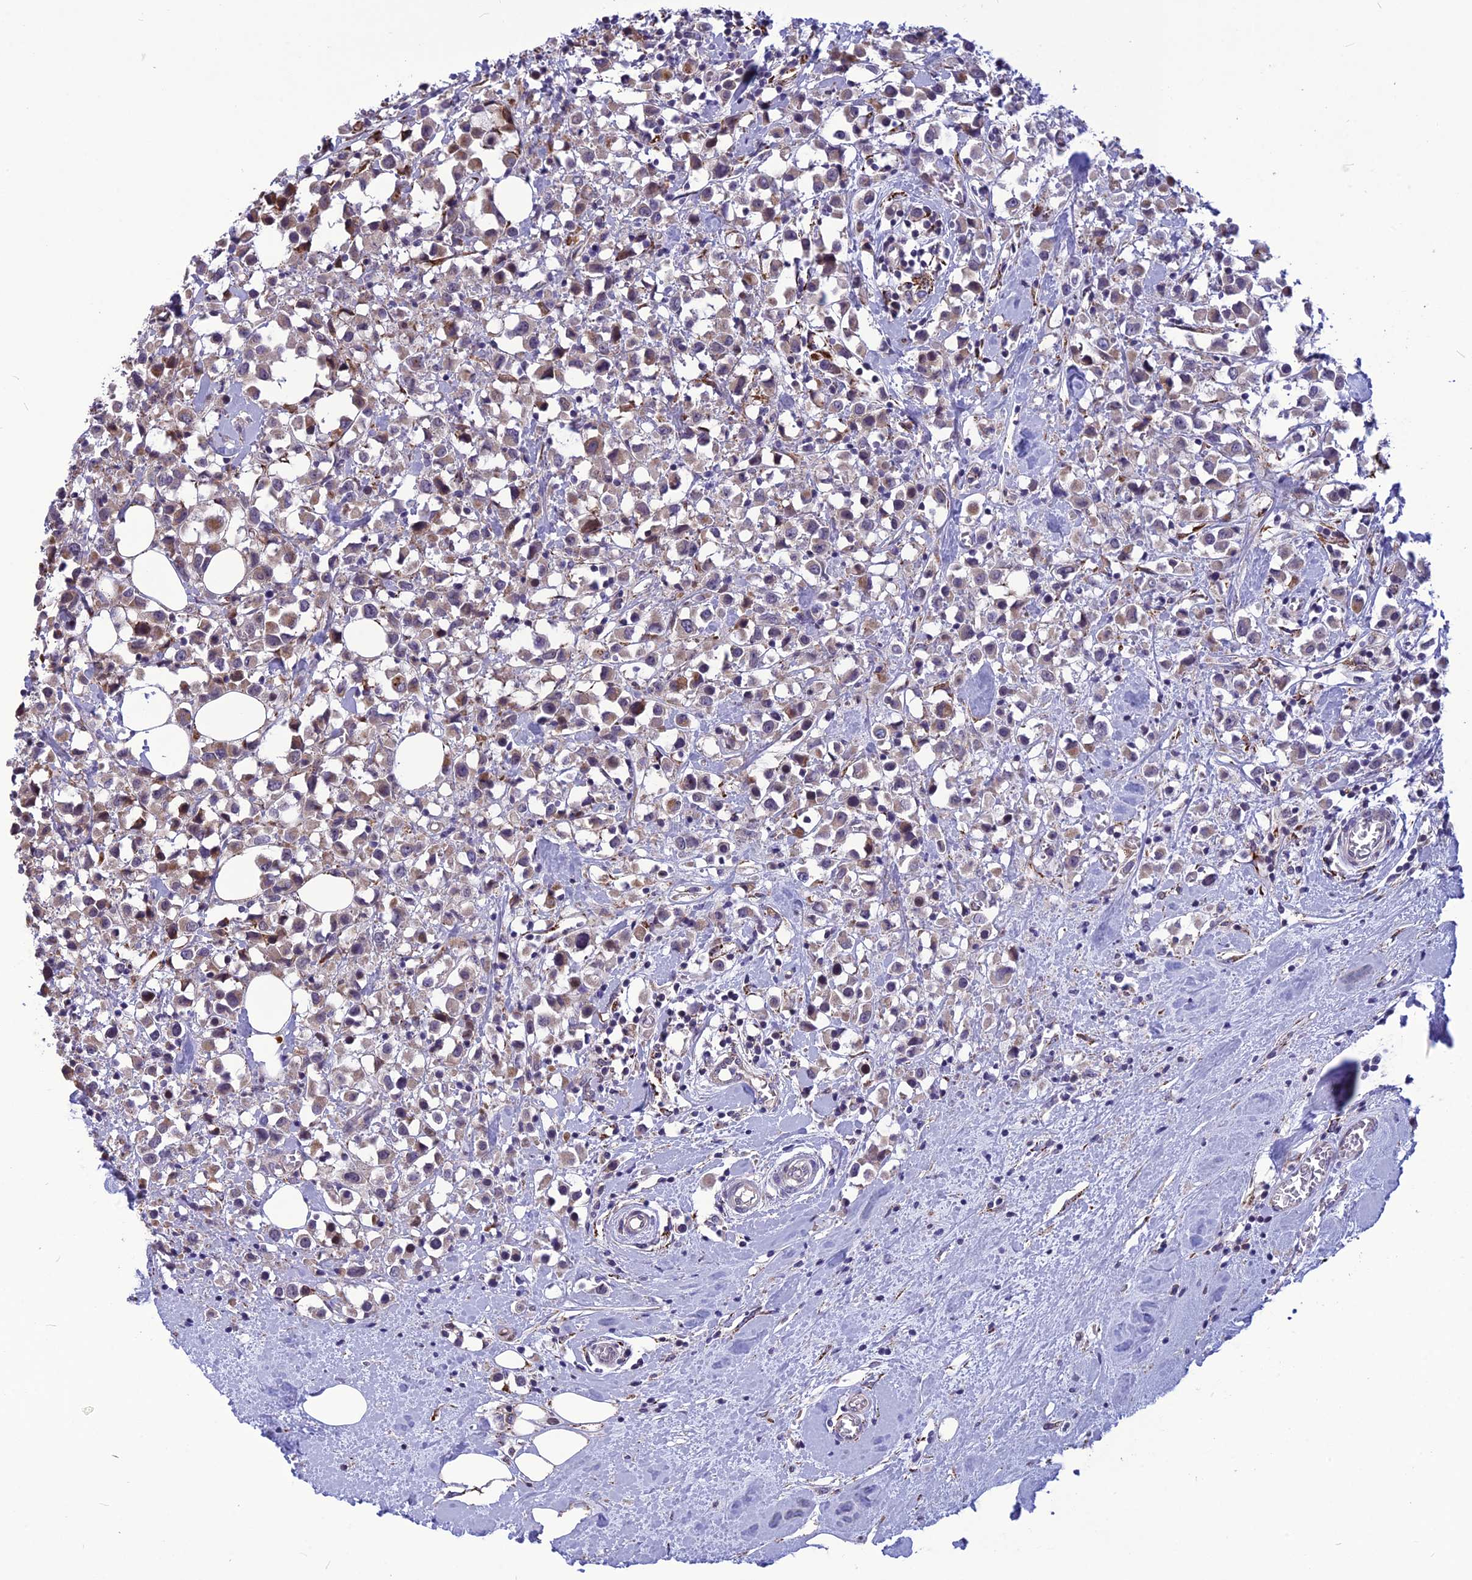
{"staining": {"intensity": "moderate", "quantity": "25%-75%", "location": "cytoplasmic/membranous,nuclear"}, "tissue": "breast cancer", "cell_type": "Tumor cells", "image_type": "cancer", "snomed": [{"axis": "morphology", "description": "Duct carcinoma"}, {"axis": "topography", "description": "Breast"}], "caption": "A brown stain labels moderate cytoplasmic/membranous and nuclear positivity of a protein in infiltrating ductal carcinoma (breast) tumor cells. (DAB IHC with brightfield microscopy, high magnification).", "gene": "PSMF1", "patient": {"sex": "female", "age": 61}}